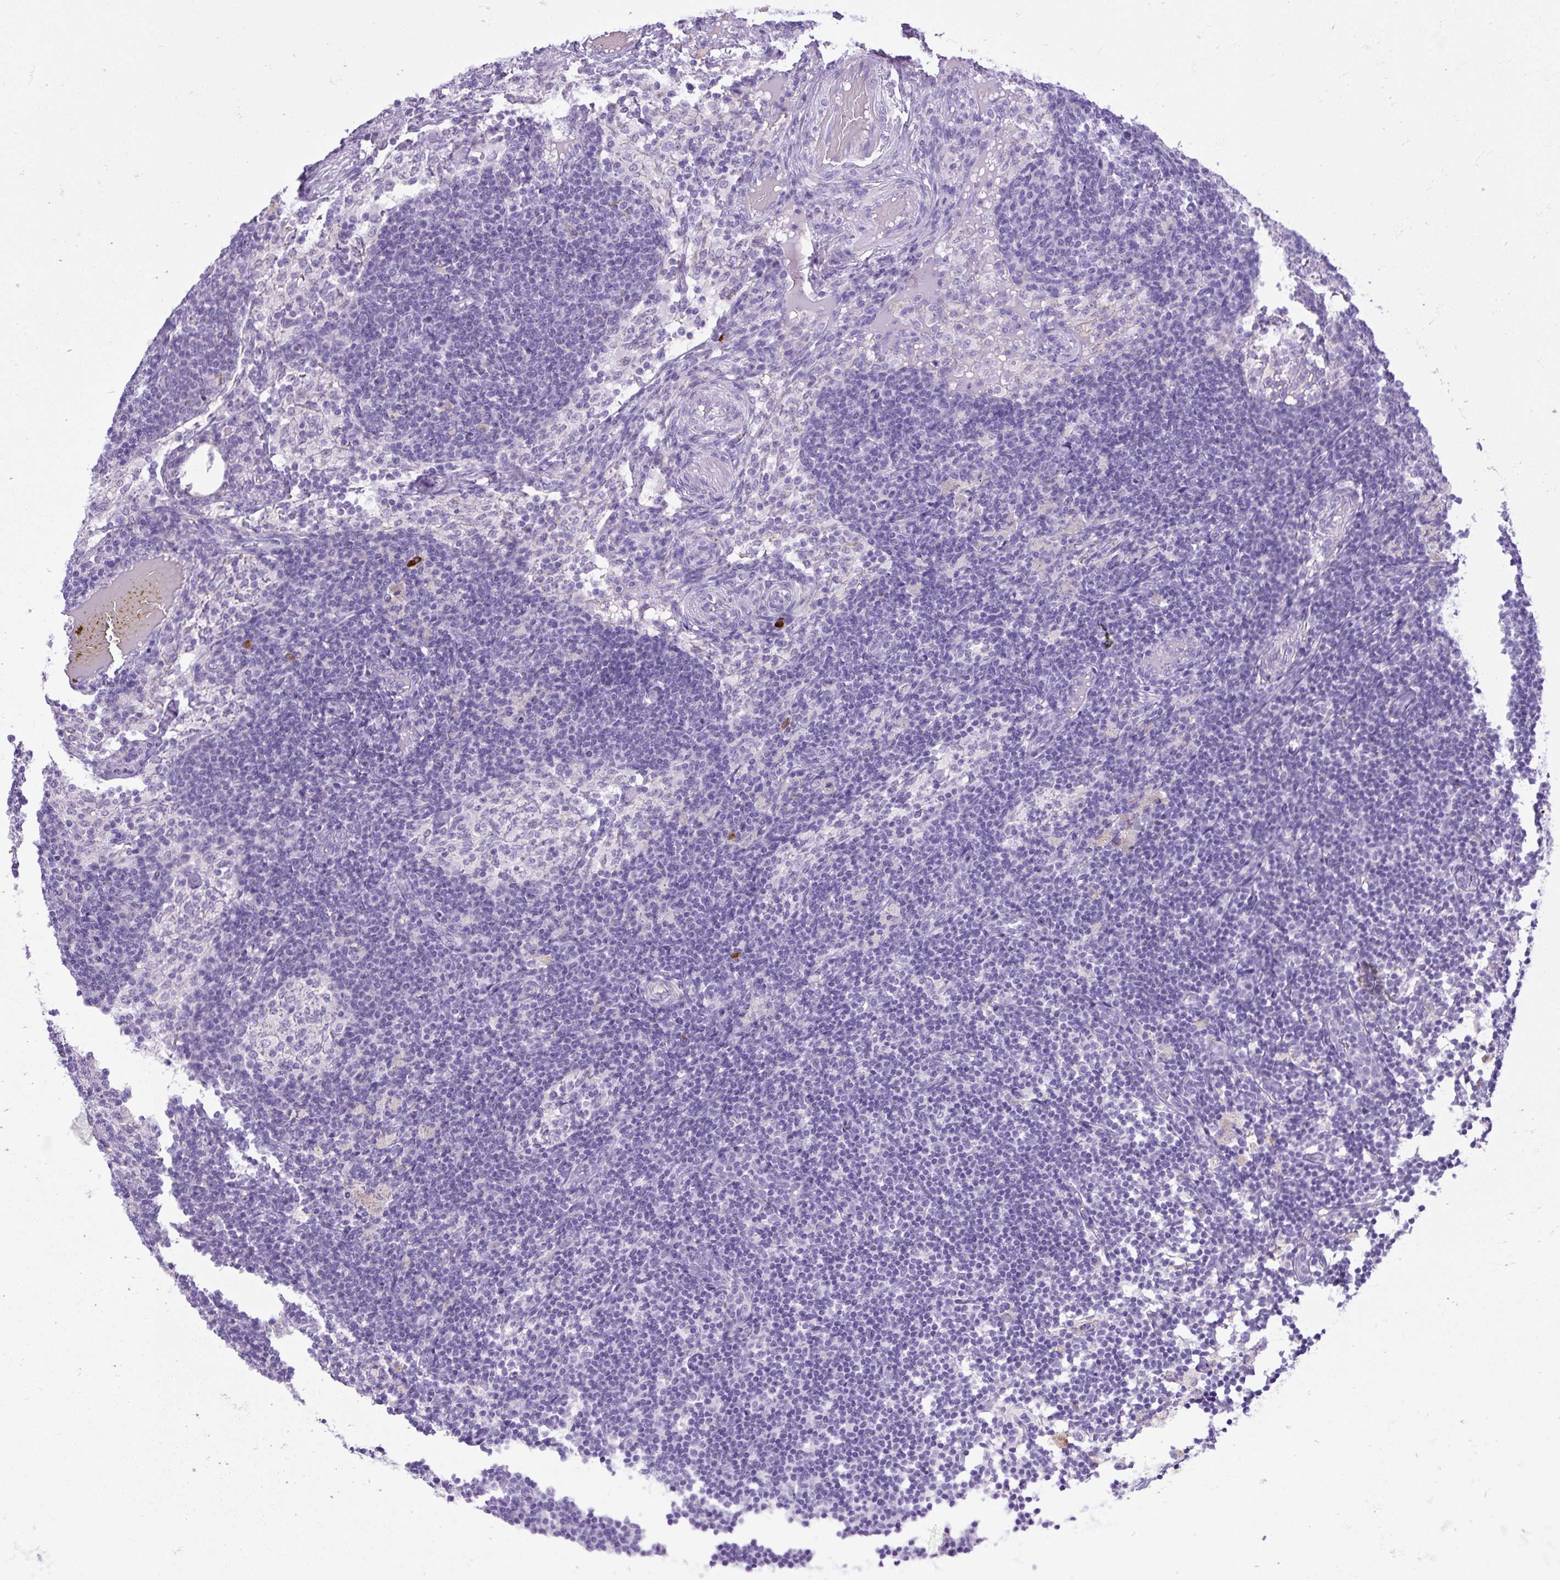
{"staining": {"intensity": "negative", "quantity": "none", "location": "none"}, "tissue": "lymph node", "cell_type": "Germinal center cells", "image_type": "normal", "snomed": [{"axis": "morphology", "description": "Normal tissue, NOS"}, {"axis": "topography", "description": "Lymph node"}], "caption": "Human lymph node stained for a protein using IHC reveals no positivity in germinal center cells.", "gene": "SPTBN5", "patient": {"sex": "male", "age": 49}}